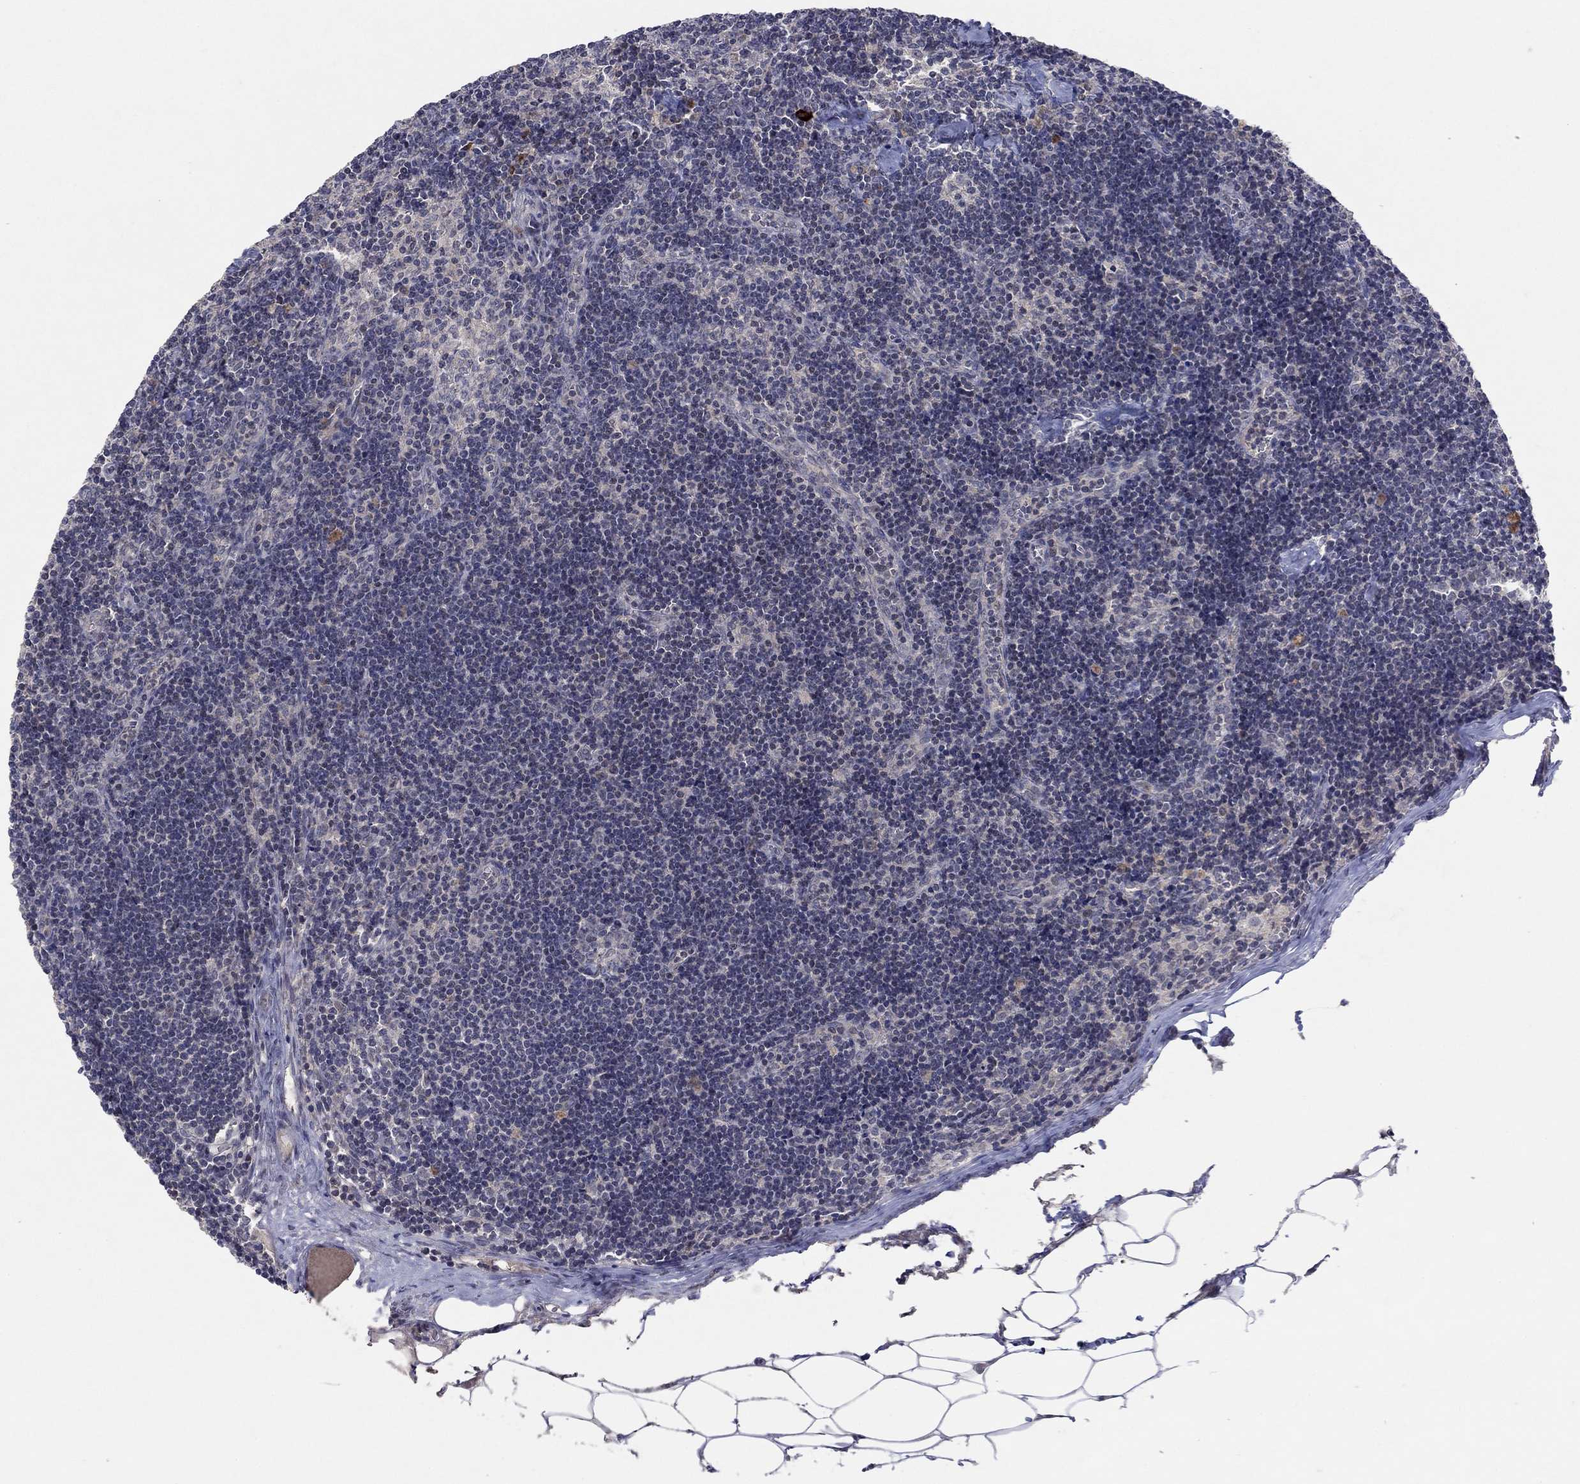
{"staining": {"intensity": "negative", "quantity": "none", "location": "none"}, "tissue": "lymph node", "cell_type": "Germinal center cells", "image_type": "normal", "snomed": [{"axis": "morphology", "description": "Normal tissue, NOS"}, {"axis": "topography", "description": "Lymph node"}], "caption": "An IHC micrograph of normal lymph node is shown. There is no staining in germinal center cells of lymph node.", "gene": "IL4", "patient": {"sex": "female", "age": 51}}